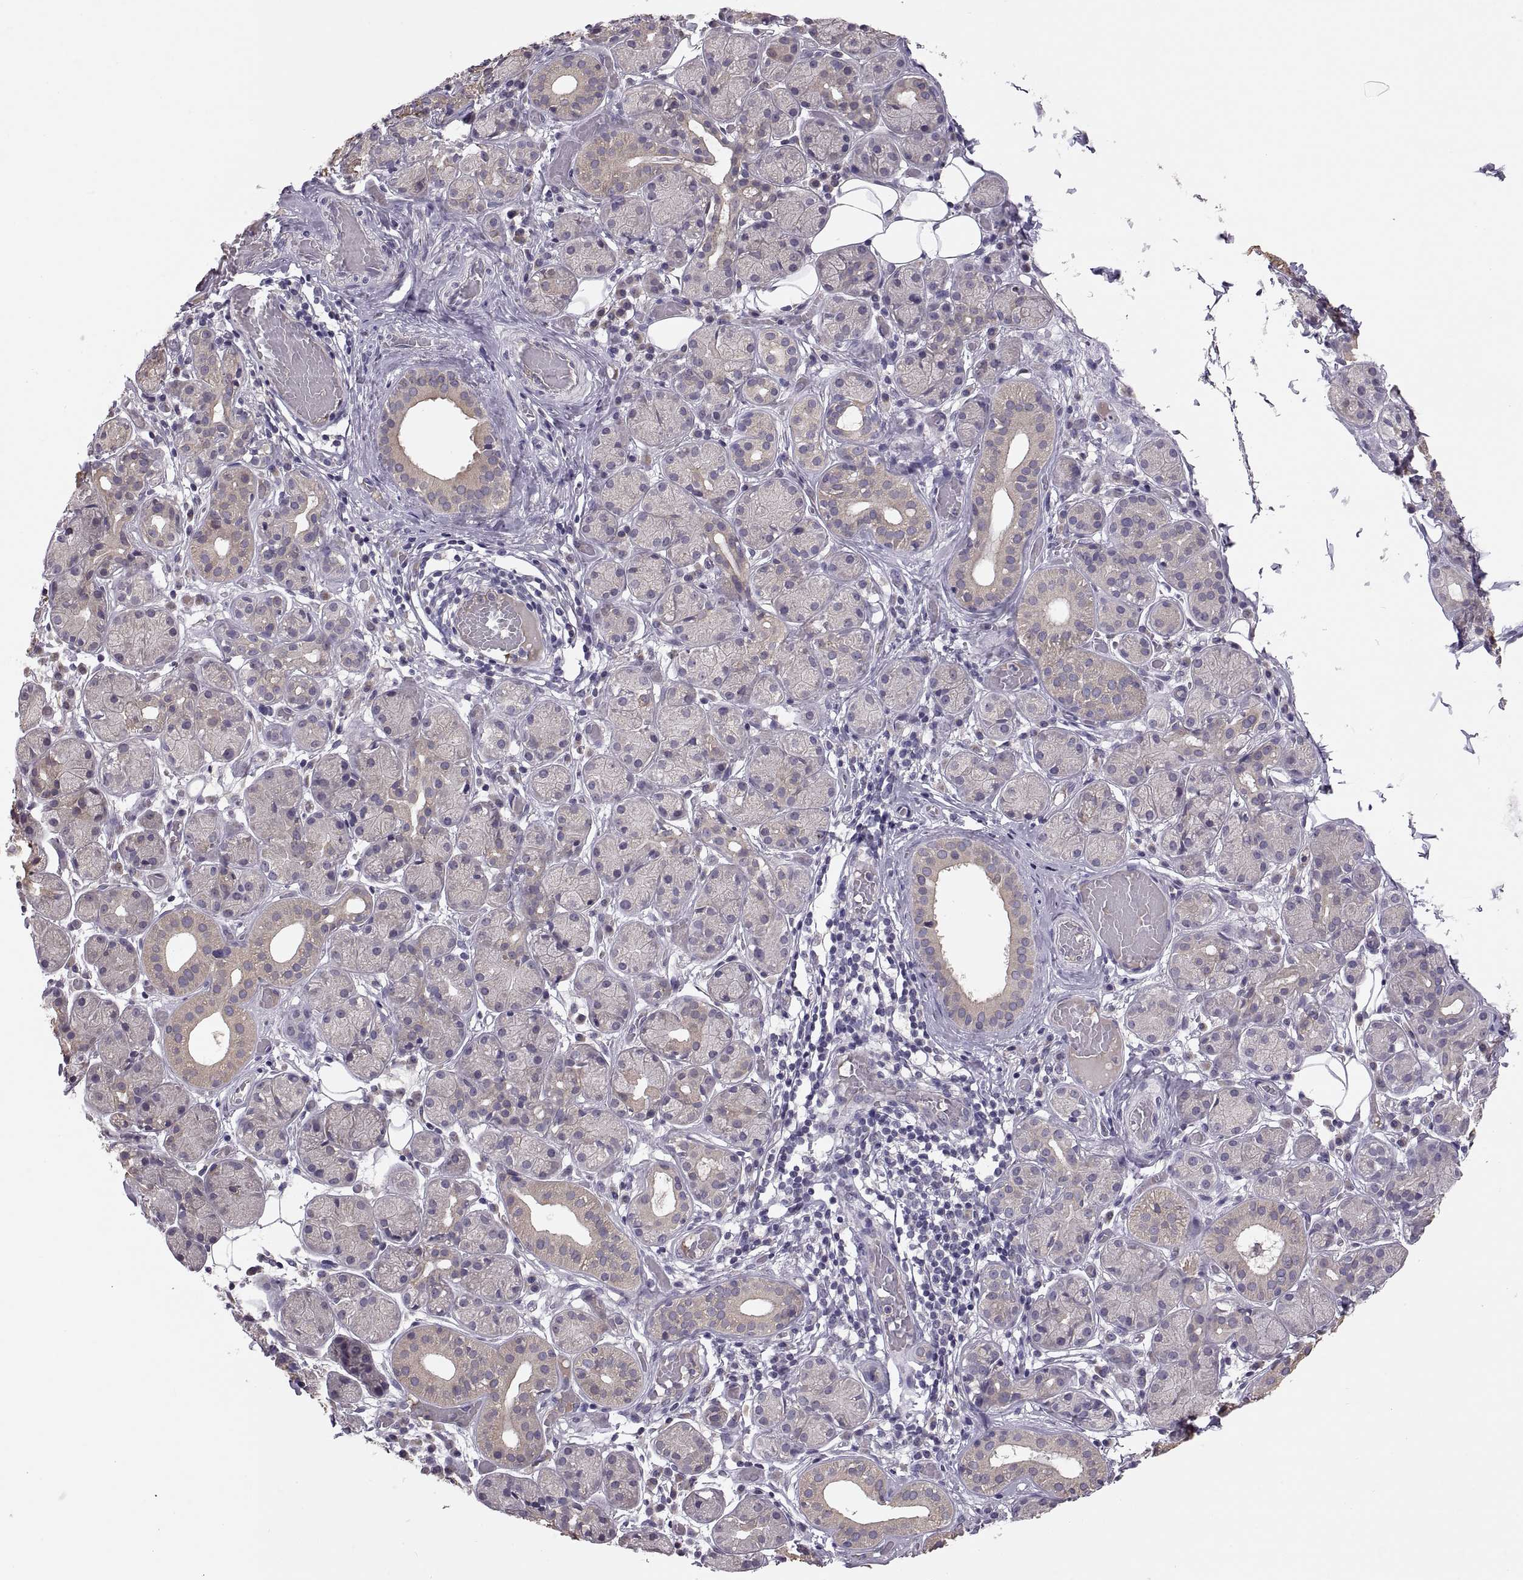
{"staining": {"intensity": "weak", "quantity": "25%-75%", "location": "cytoplasmic/membranous"}, "tissue": "salivary gland", "cell_type": "Glandular cells", "image_type": "normal", "snomed": [{"axis": "morphology", "description": "Normal tissue, NOS"}, {"axis": "topography", "description": "Salivary gland"}, {"axis": "topography", "description": "Peripheral nerve tissue"}], "caption": "The image demonstrates staining of normal salivary gland, revealing weak cytoplasmic/membranous protein expression (brown color) within glandular cells. (brown staining indicates protein expression, while blue staining denotes nuclei).", "gene": "ACSBG2", "patient": {"sex": "male", "age": 71}}